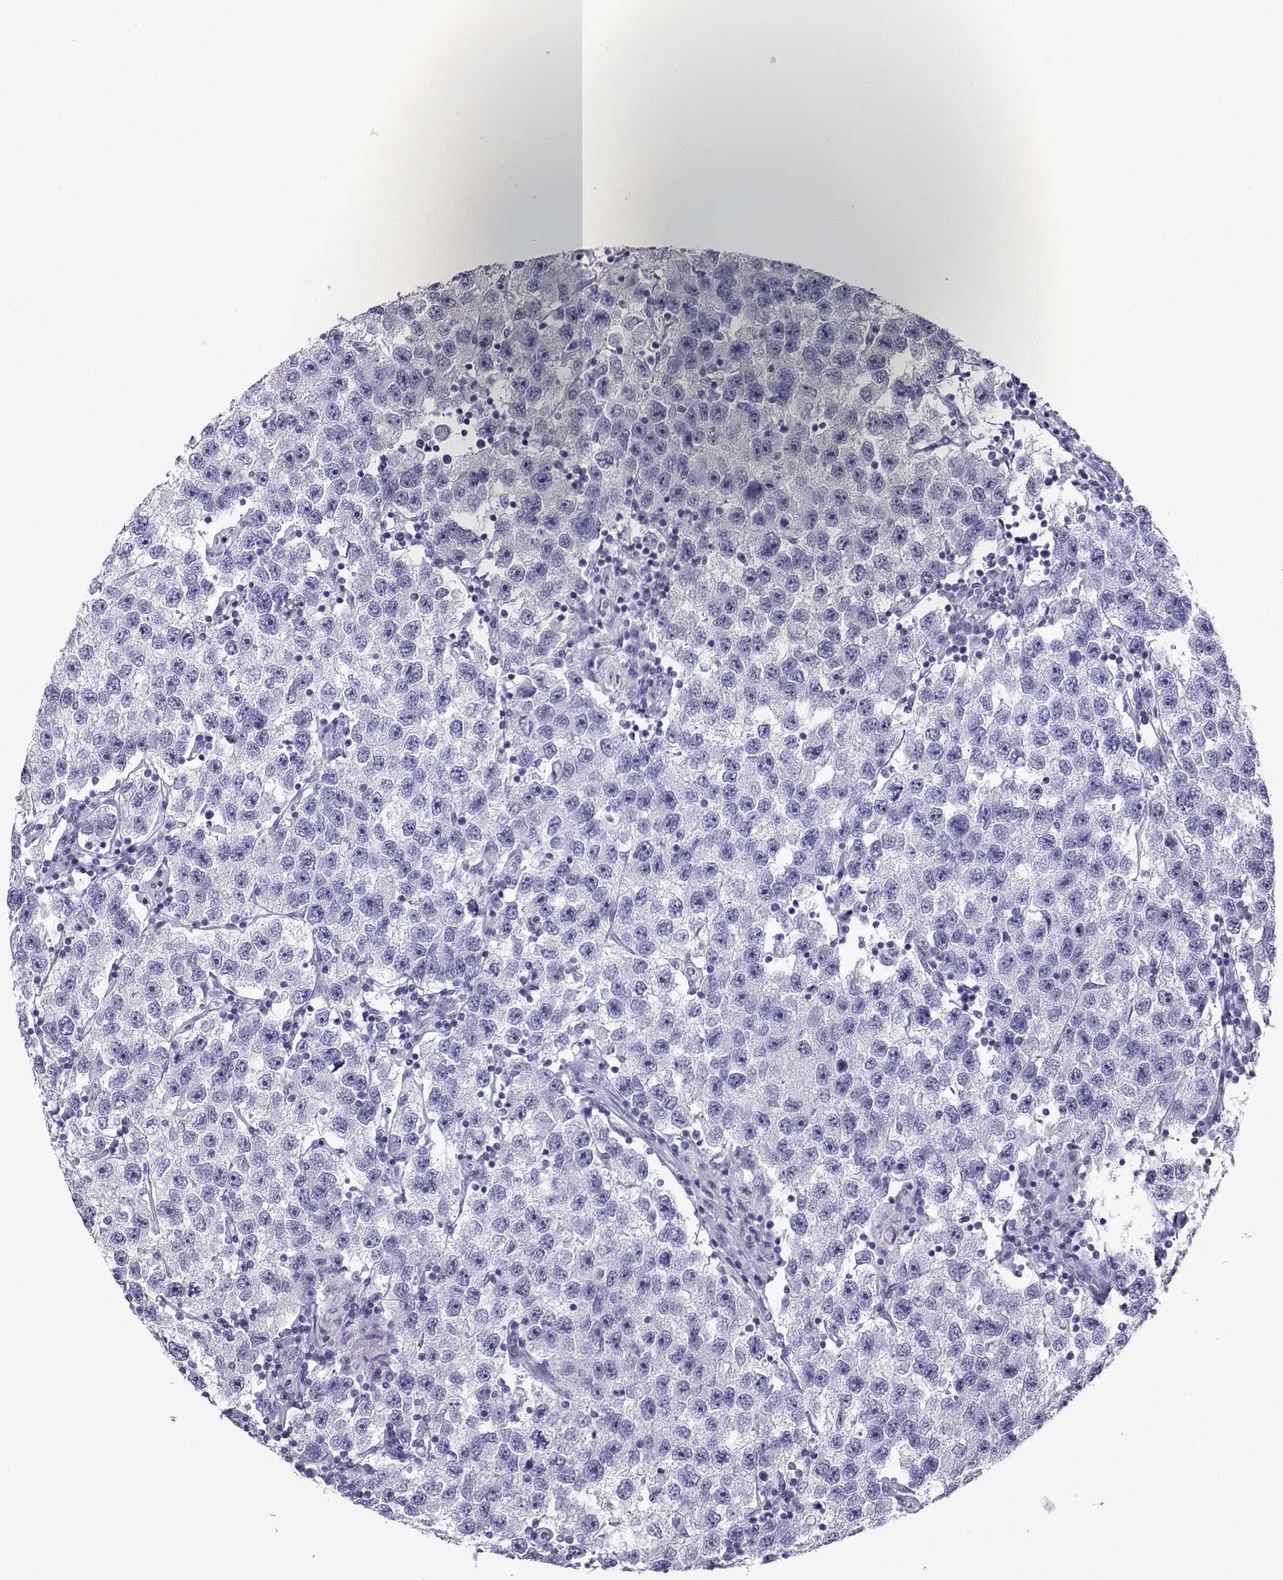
{"staining": {"intensity": "negative", "quantity": "none", "location": "none"}, "tissue": "testis cancer", "cell_type": "Tumor cells", "image_type": "cancer", "snomed": [{"axis": "morphology", "description": "Seminoma, NOS"}, {"axis": "topography", "description": "Testis"}], "caption": "High power microscopy micrograph of an IHC histopathology image of testis seminoma, revealing no significant expression in tumor cells. (DAB immunohistochemistry with hematoxylin counter stain).", "gene": "CD109", "patient": {"sex": "male", "age": 26}}